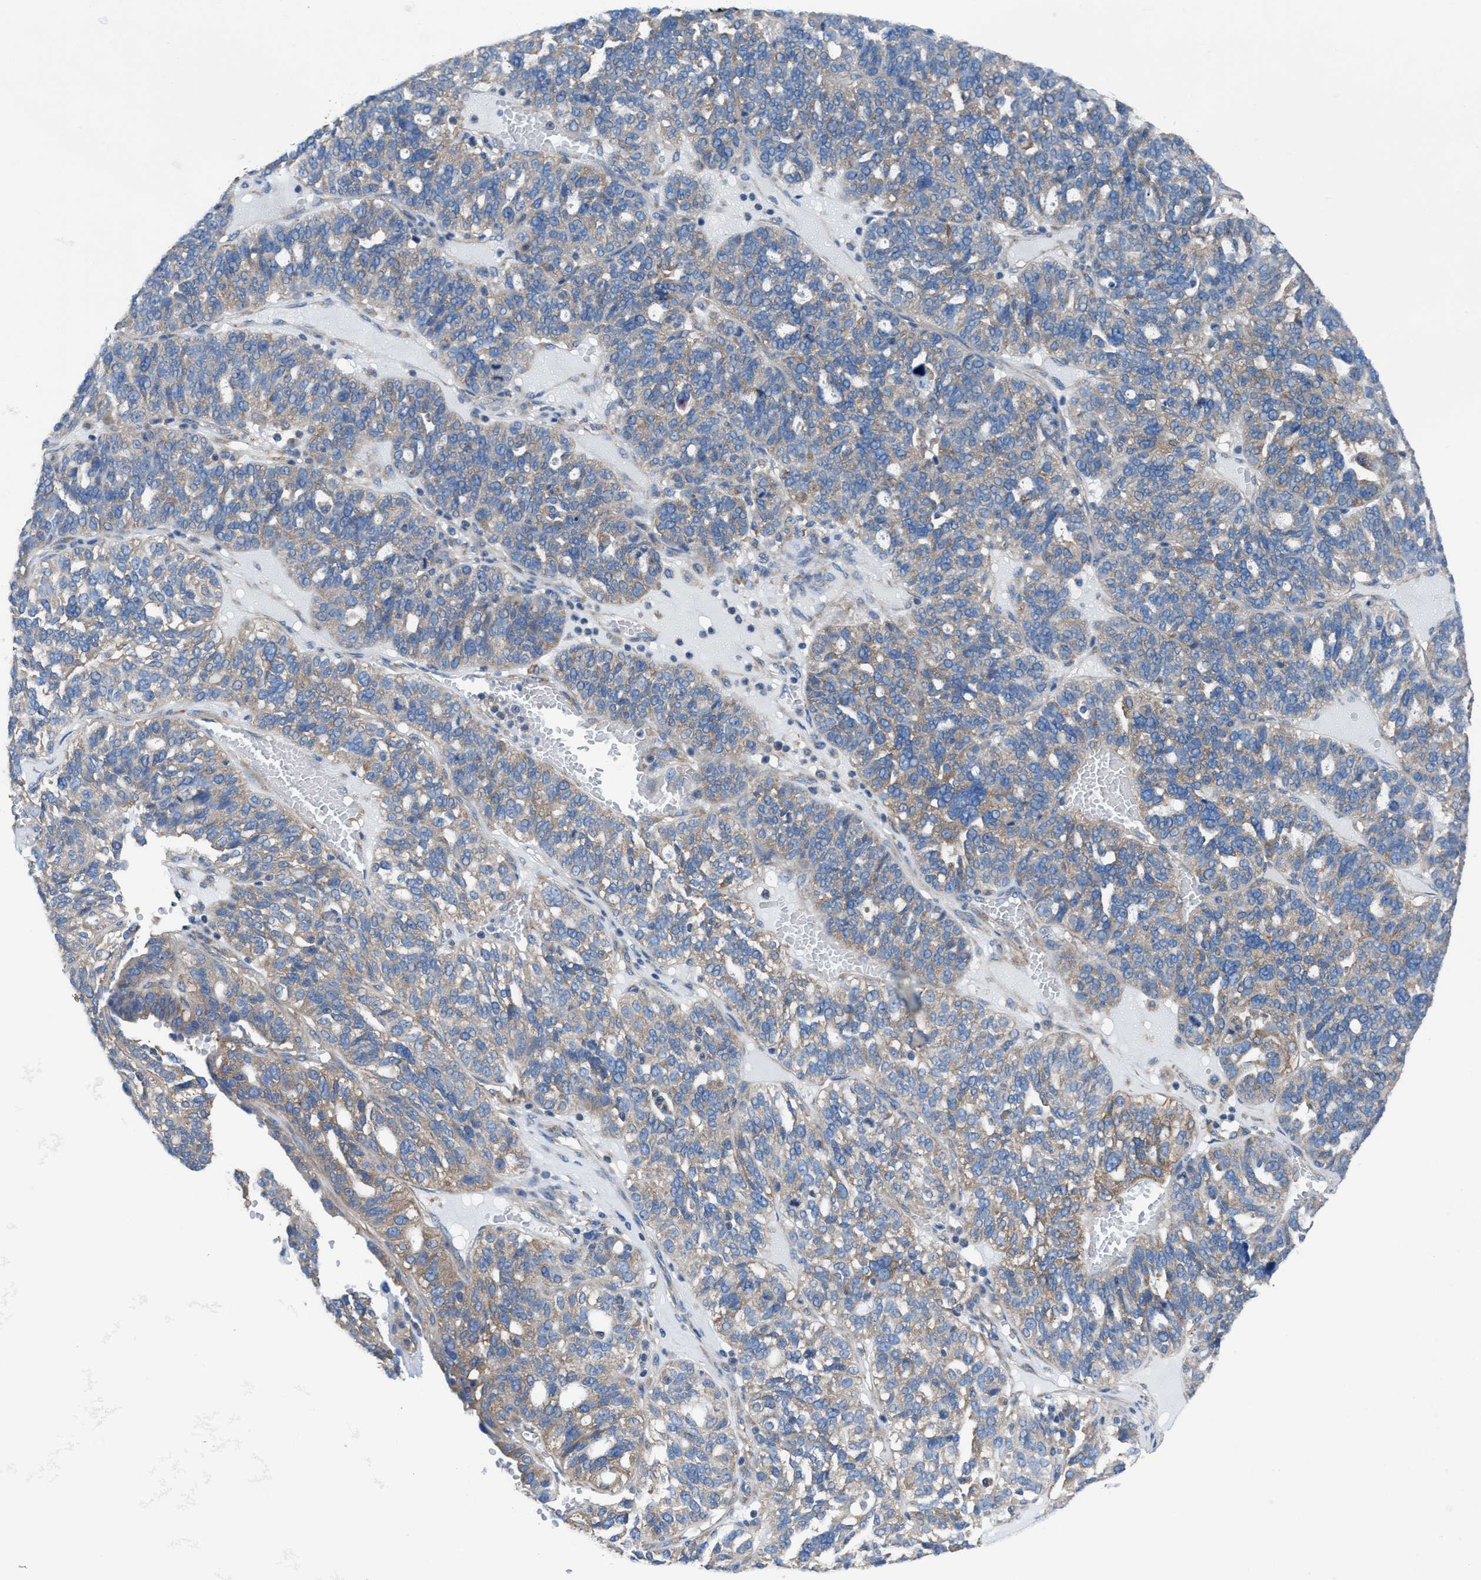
{"staining": {"intensity": "weak", "quantity": "25%-75%", "location": "cytoplasmic/membranous"}, "tissue": "ovarian cancer", "cell_type": "Tumor cells", "image_type": "cancer", "snomed": [{"axis": "morphology", "description": "Cystadenocarcinoma, serous, NOS"}, {"axis": "topography", "description": "Ovary"}], "caption": "High-magnification brightfield microscopy of ovarian cancer (serous cystadenocarcinoma) stained with DAB (3,3'-diaminobenzidine) (brown) and counterstained with hematoxylin (blue). tumor cells exhibit weak cytoplasmic/membranous staining is identified in about25%-75% of cells.", "gene": "NMT1", "patient": {"sex": "female", "age": 59}}